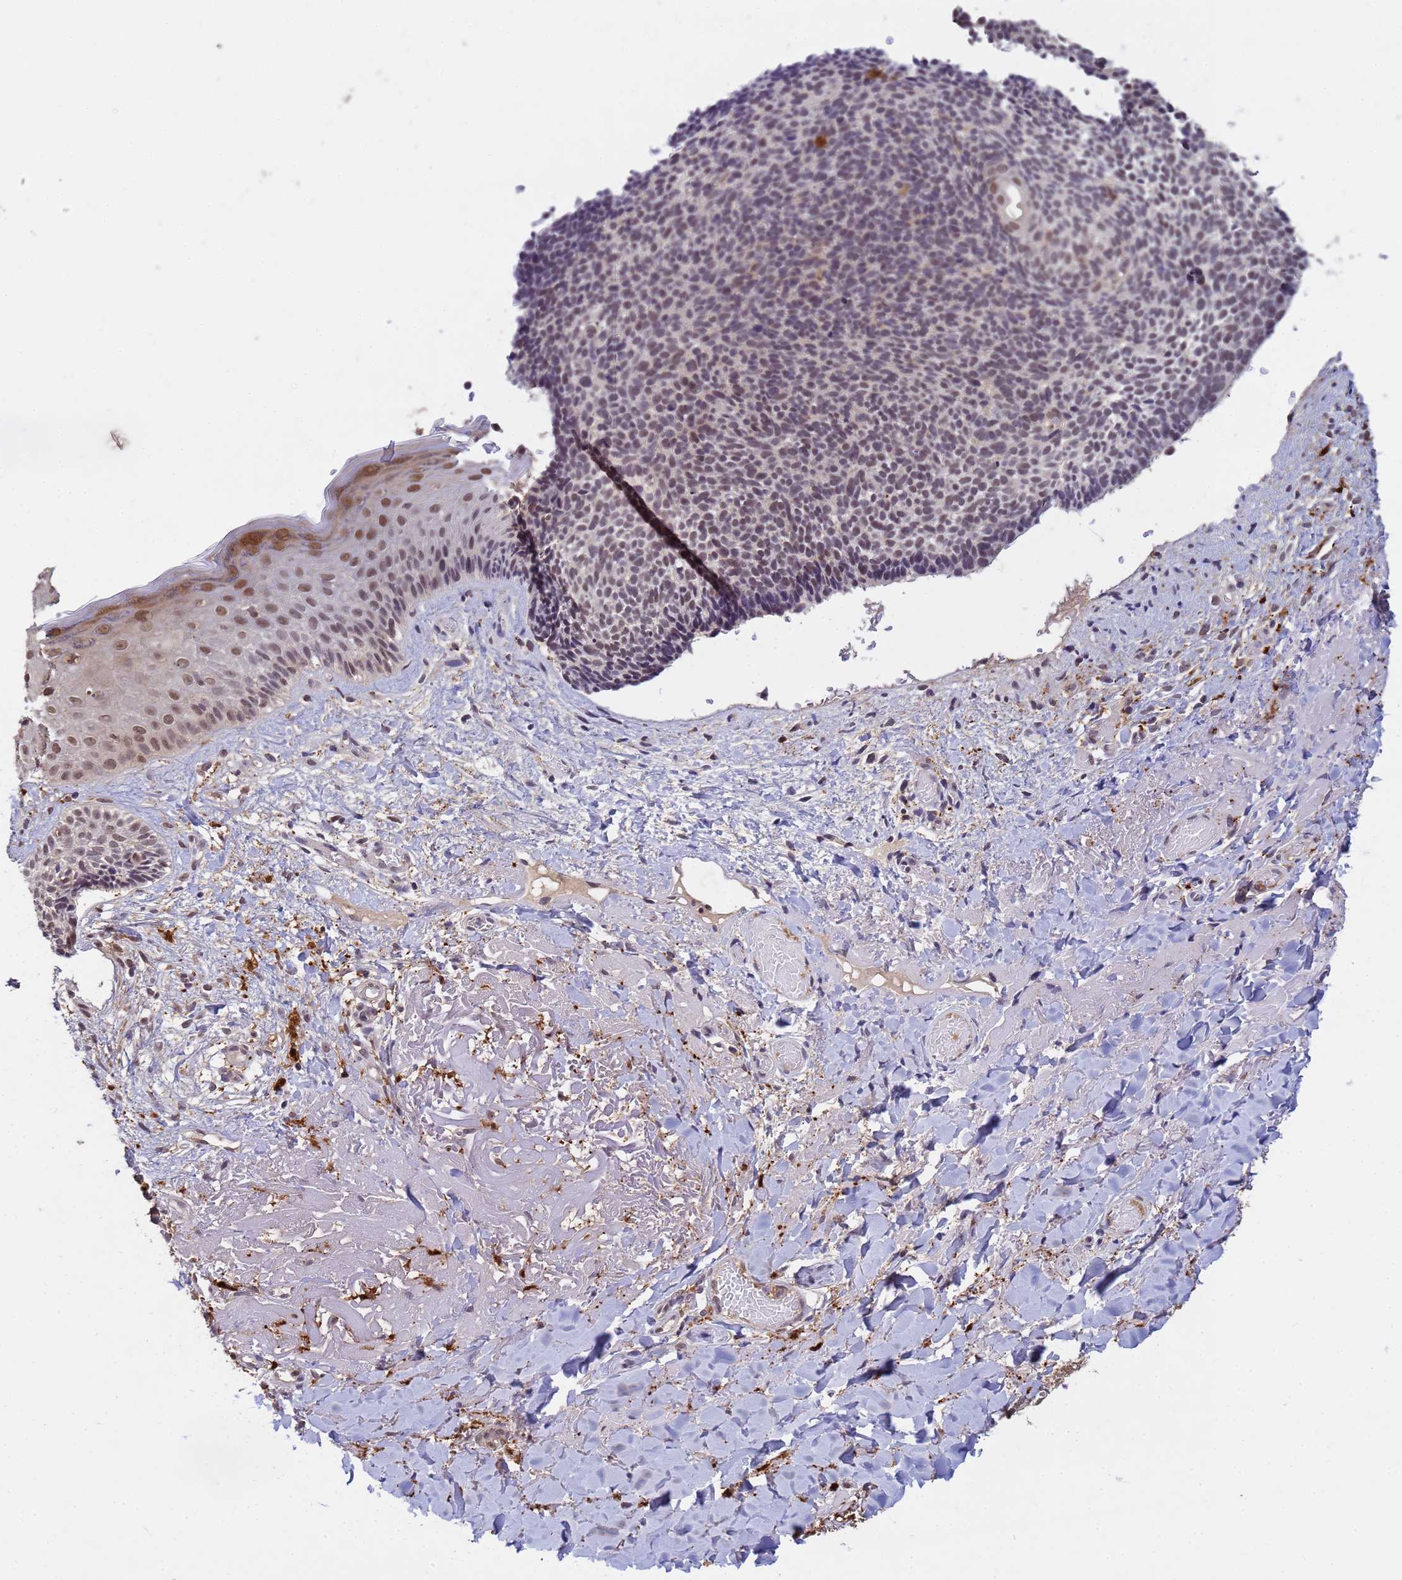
{"staining": {"intensity": "moderate", "quantity": "<25%", "location": "nuclear"}, "tissue": "skin cancer", "cell_type": "Tumor cells", "image_type": "cancer", "snomed": [{"axis": "morphology", "description": "Basal cell carcinoma"}, {"axis": "topography", "description": "Skin"}], "caption": "Immunohistochemical staining of skin basal cell carcinoma exhibits low levels of moderate nuclear staining in about <25% of tumor cells.", "gene": "NPEPPS", "patient": {"sex": "male", "age": 84}}